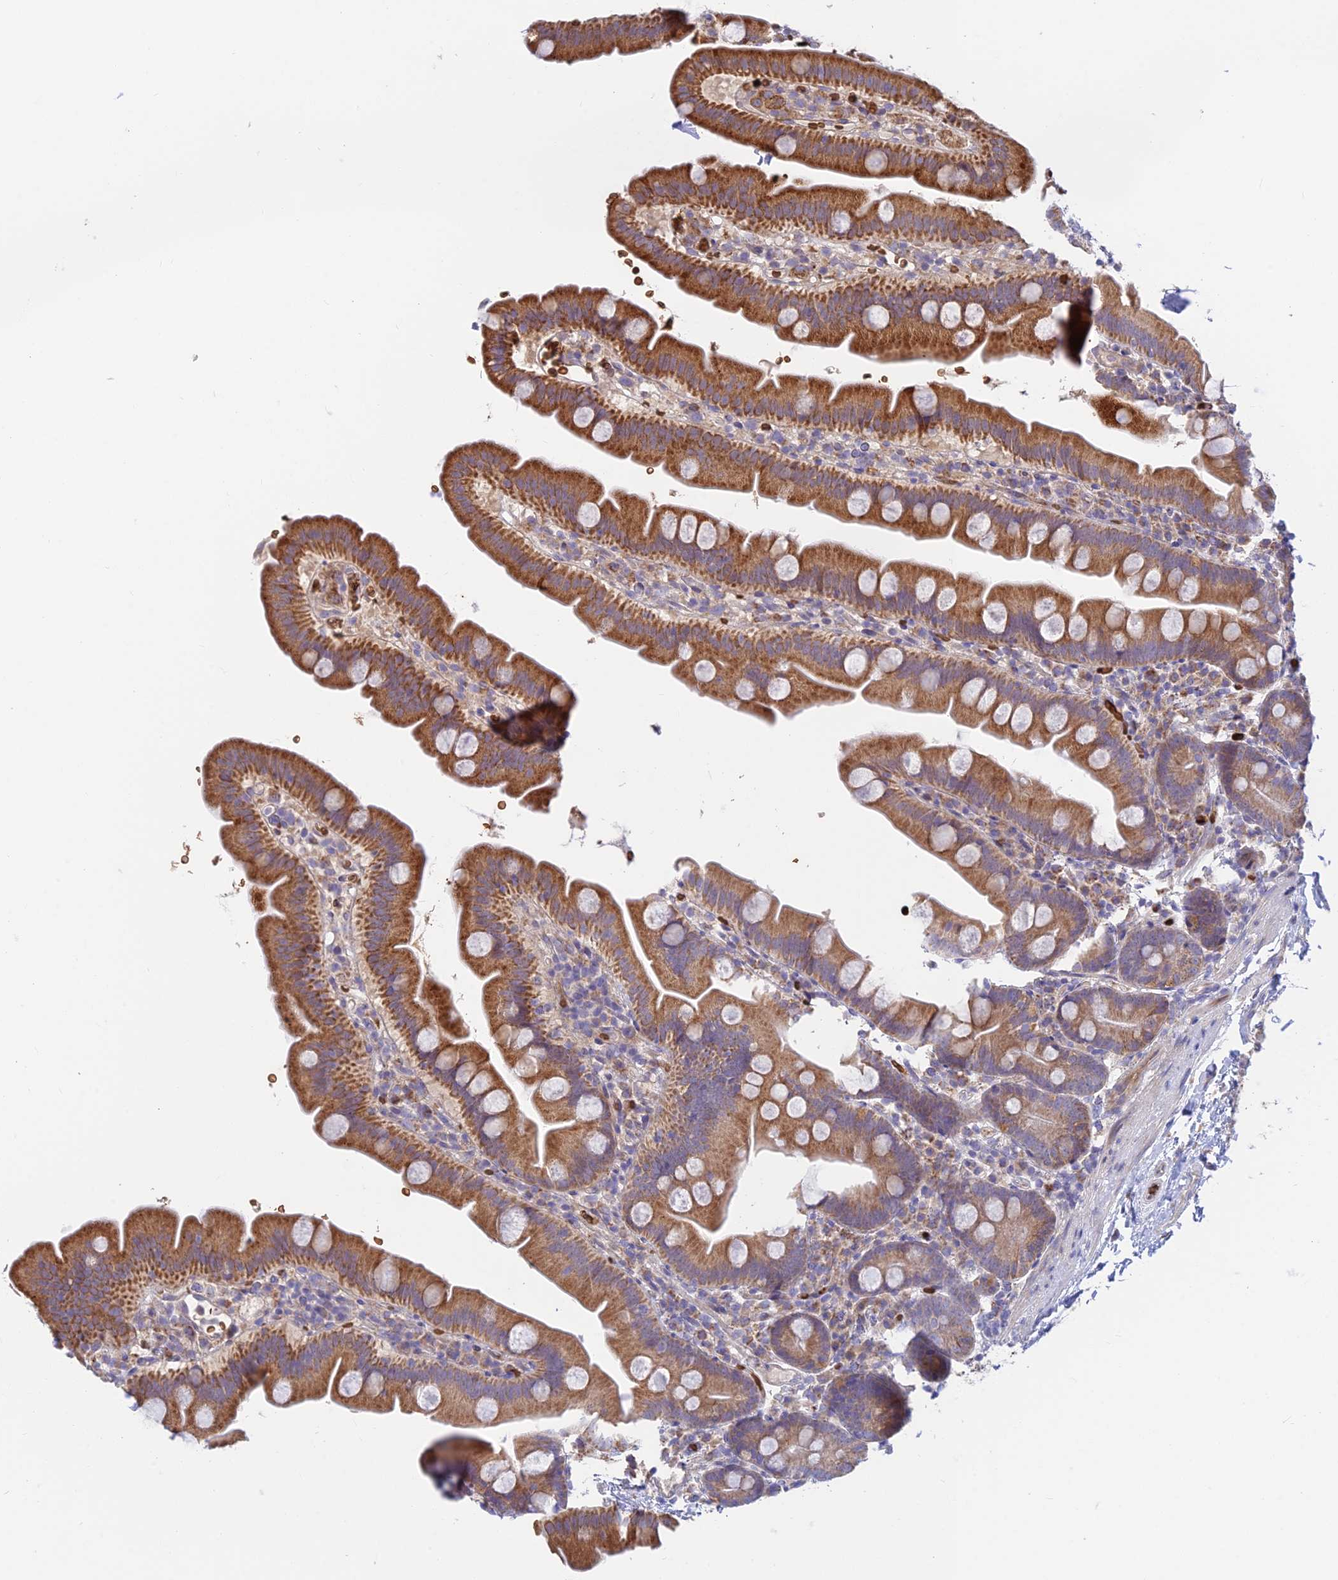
{"staining": {"intensity": "moderate", "quantity": ">75%", "location": "cytoplasmic/membranous"}, "tissue": "small intestine", "cell_type": "Glandular cells", "image_type": "normal", "snomed": [{"axis": "morphology", "description": "Normal tissue, NOS"}, {"axis": "topography", "description": "Small intestine"}], "caption": "This is a histology image of IHC staining of normal small intestine, which shows moderate positivity in the cytoplasmic/membranous of glandular cells.", "gene": "UFSP2", "patient": {"sex": "female", "age": 68}}